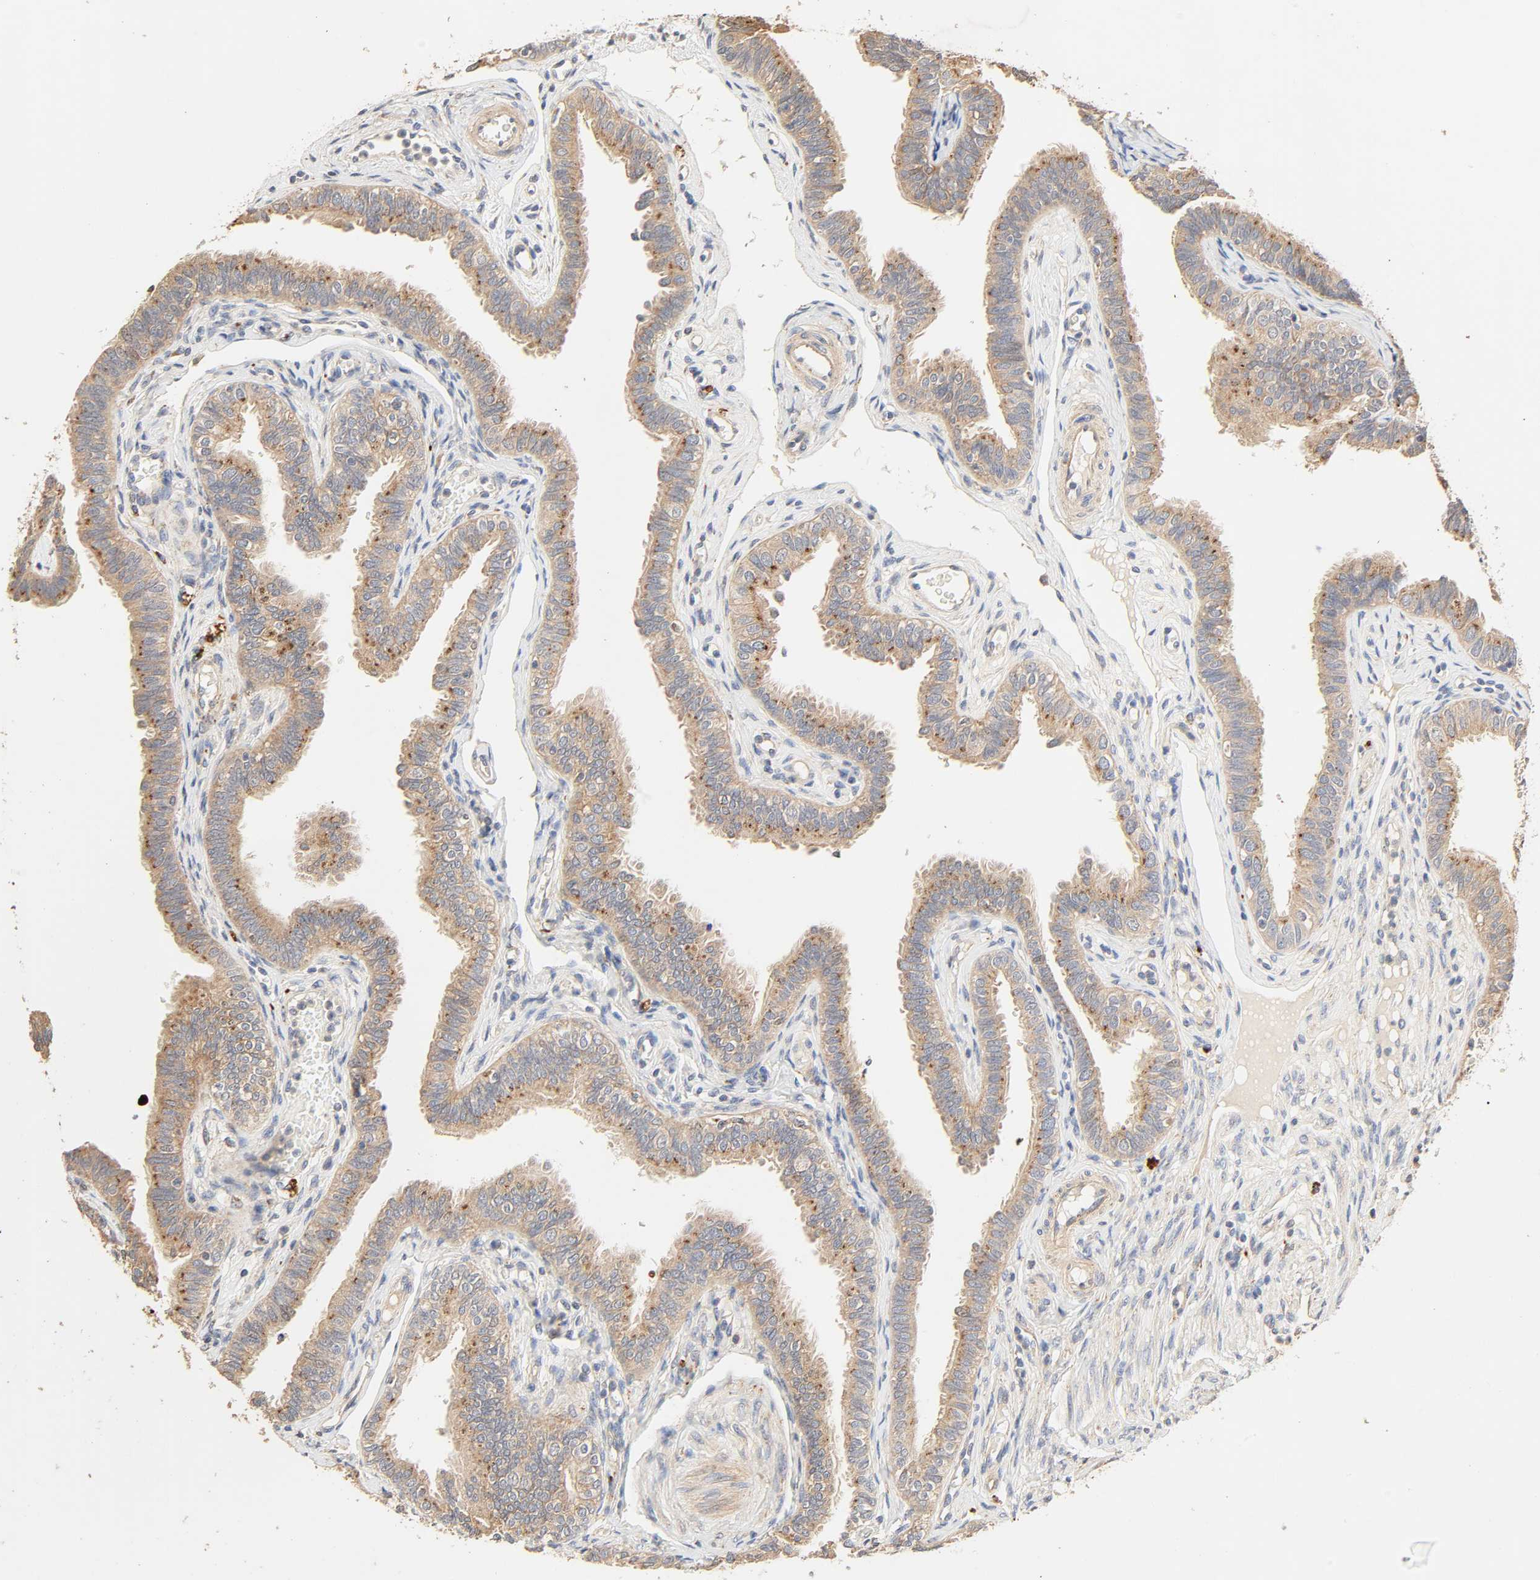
{"staining": {"intensity": "moderate", "quantity": ">75%", "location": "cytoplasmic/membranous"}, "tissue": "fallopian tube", "cell_type": "Glandular cells", "image_type": "normal", "snomed": [{"axis": "morphology", "description": "Normal tissue, NOS"}, {"axis": "morphology", "description": "Dermoid, NOS"}, {"axis": "topography", "description": "Fallopian tube"}], "caption": "The histopathology image reveals immunohistochemical staining of benign fallopian tube. There is moderate cytoplasmic/membranous staining is identified in about >75% of glandular cells.", "gene": "MAPK6", "patient": {"sex": "female", "age": 33}}